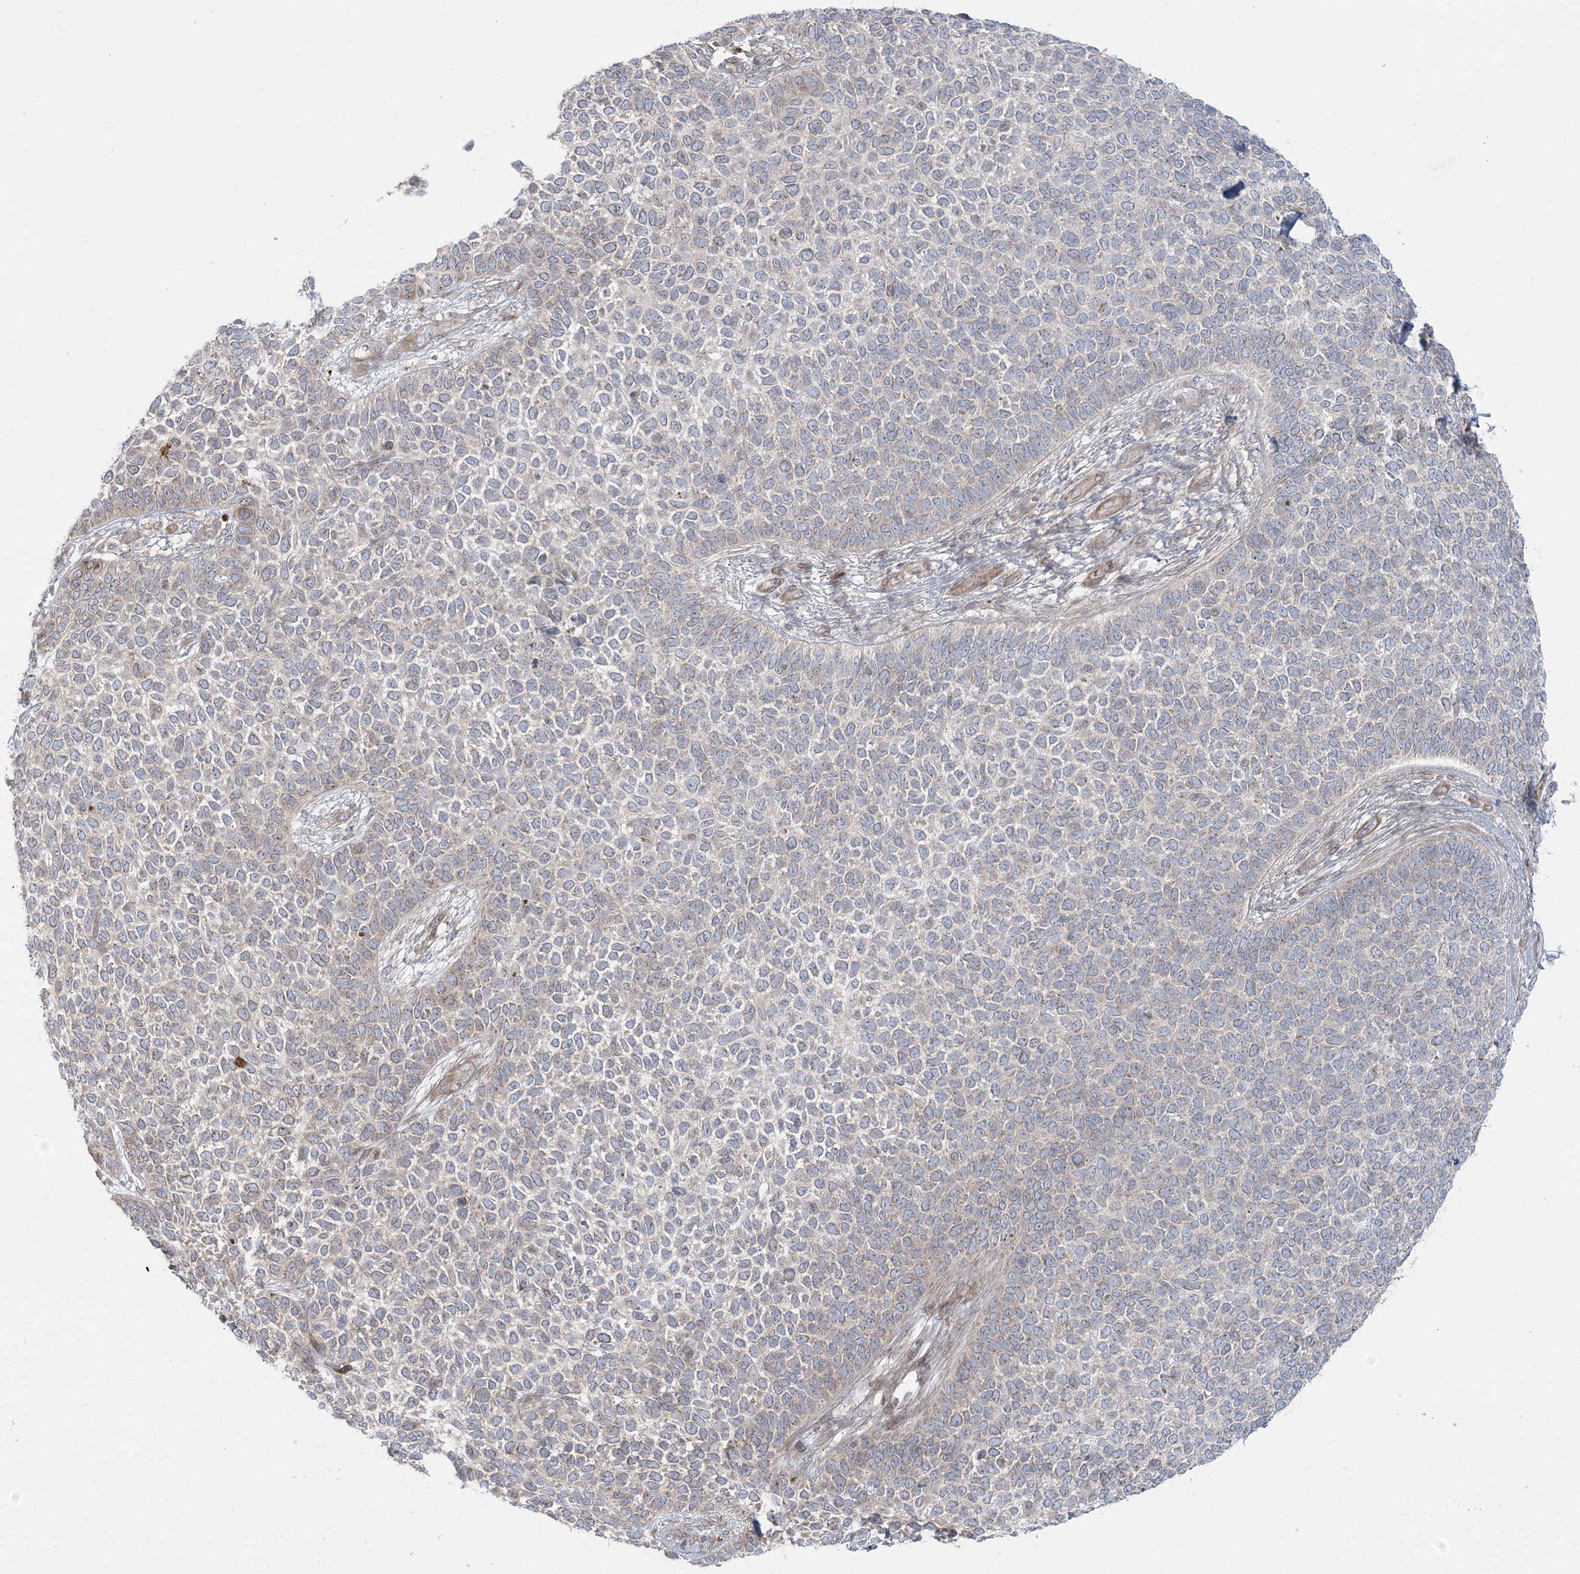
{"staining": {"intensity": "weak", "quantity": "<25%", "location": "cytoplasmic/membranous"}, "tissue": "skin cancer", "cell_type": "Tumor cells", "image_type": "cancer", "snomed": [{"axis": "morphology", "description": "Basal cell carcinoma"}, {"axis": "topography", "description": "Skin"}], "caption": "Protein analysis of skin basal cell carcinoma shows no significant positivity in tumor cells.", "gene": "NUDT9", "patient": {"sex": "female", "age": 84}}